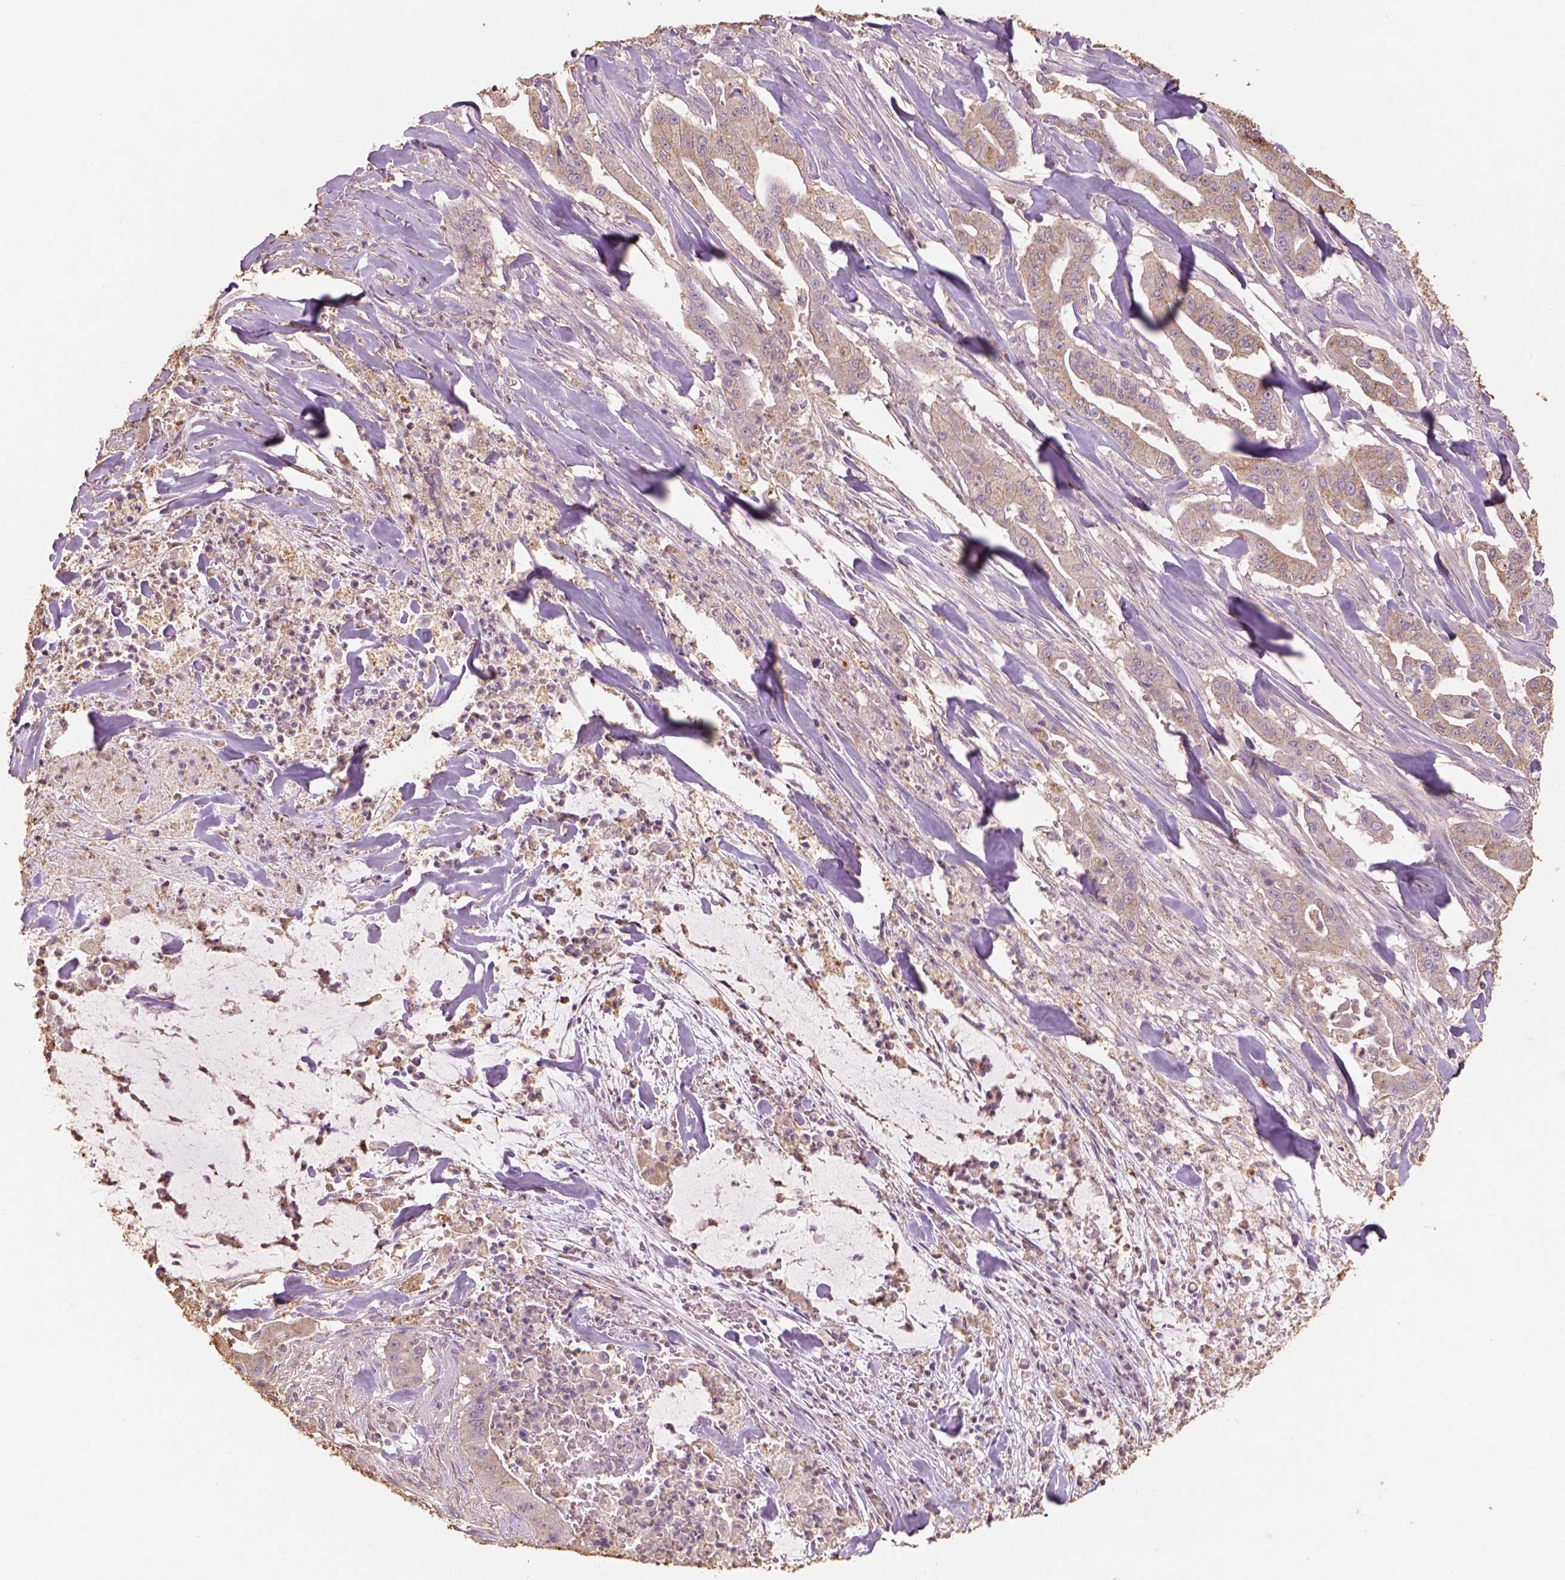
{"staining": {"intensity": "moderate", "quantity": ">75%", "location": "cytoplasmic/membranous"}, "tissue": "pancreatic cancer", "cell_type": "Tumor cells", "image_type": "cancer", "snomed": [{"axis": "morphology", "description": "Normal tissue, NOS"}, {"axis": "morphology", "description": "Inflammation, NOS"}, {"axis": "morphology", "description": "Adenocarcinoma, NOS"}, {"axis": "topography", "description": "Pancreas"}], "caption": "Tumor cells show moderate cytoplasmic/membranous staining in approximately >75% of cells in adenocarcinoma (pancreatic).", "gene": "AP2B1", "patient": {"sex": "male", "age": 57}}